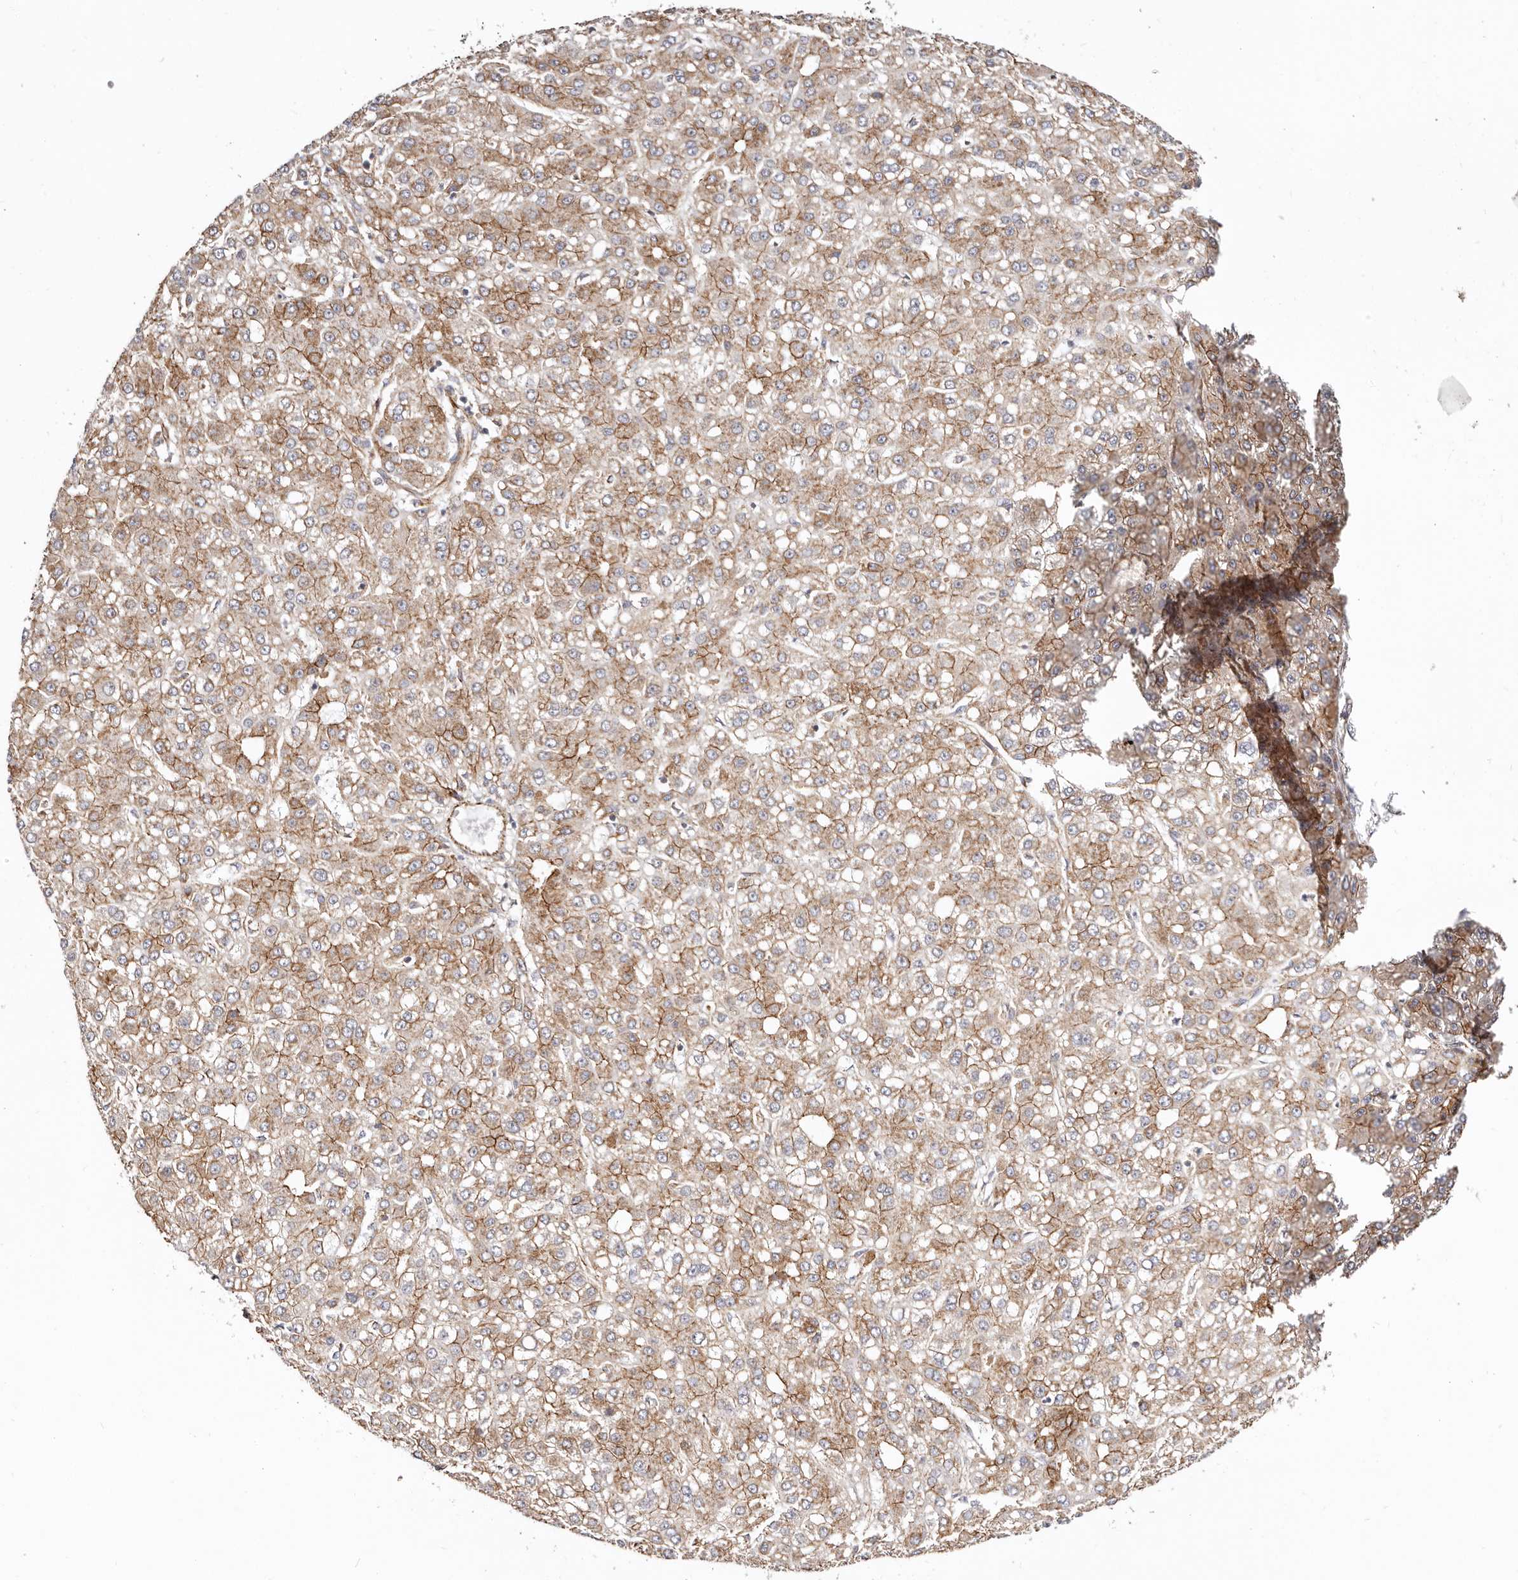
{"staining": {"intensity": "moderate", "quantity": ">75%", "location": "cytoplasmic/membranous"}, "tissue": "liver cancer", "cell_type": "Tumor cells", "image_type": "cancer", "snomed": [{"axis": "morphology", "description": "Carcinoma, Hepatocellular, NOS"}, {"axis": "topography", "description": "Liver"}], "caption": "Moderate cytoplasmic/membranous expression is identified in about >75% of tumor cells in hepatocellular carcinoma (liver).", "gene": "CTNNB1", "patient": {"sex": "male", "age": 67}}